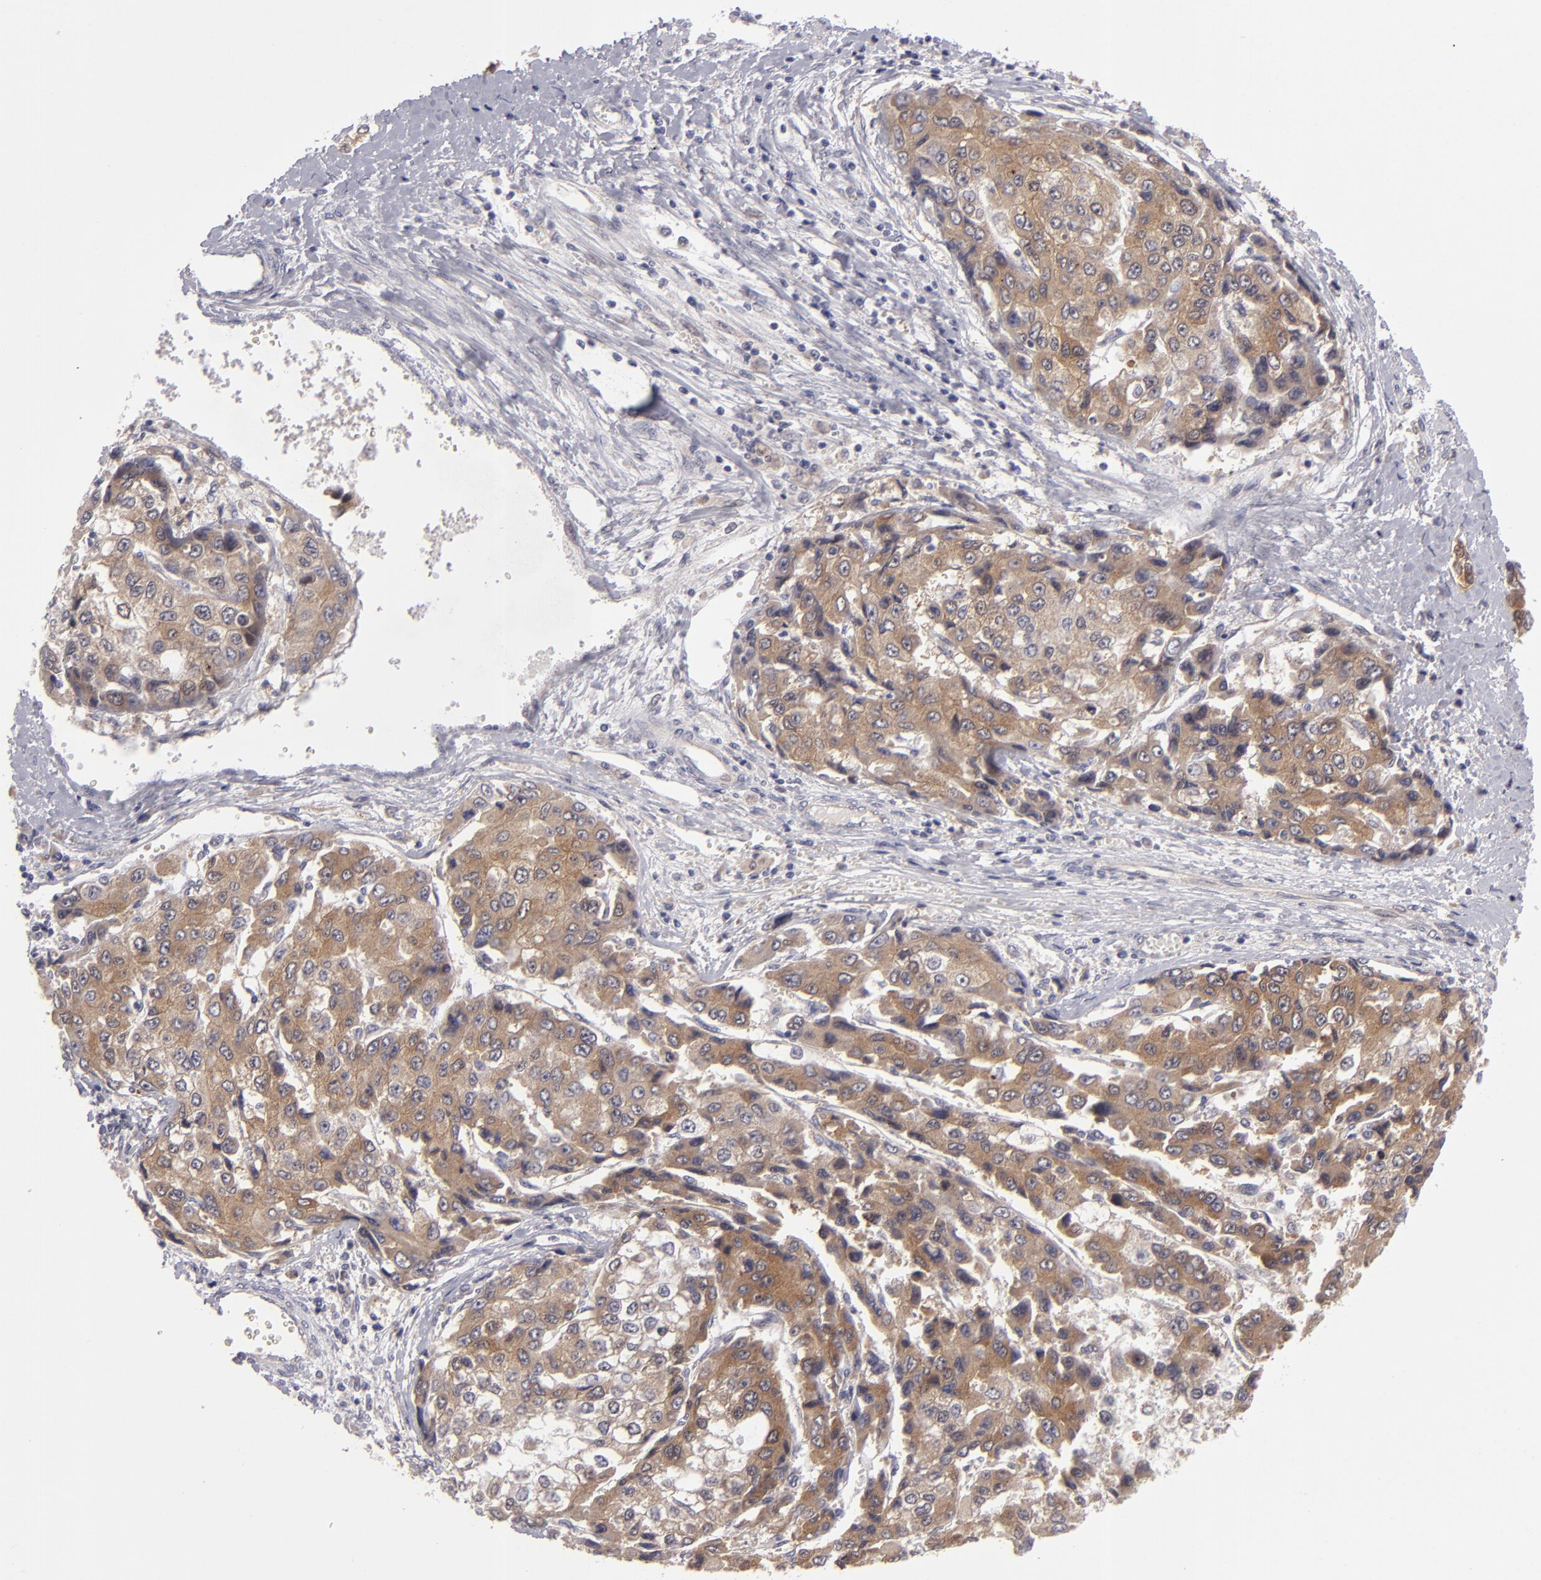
{"staining": {"intensity": "moderate", "quantity": ">75%", "location": "cytoplasmic/membranous"}, "tissue": "liver cancer", "cell_type": "Tumor cells", "image_type": "cancer", "snomed": [{"axis": "morphology", "description": "Carcinoma, Hepatocellular, NOS"}, {"axis": "topography", "description": "Liver"}], "caption": "A micrograph of liver cancer stained for a protein shows moderate cytoplasmic/membranous brown staining in tumor cells. The staining was performed using DAB, with brown indicating positive protein expression. Nuclei are stained blue with hematoxylin.", "gene": "SH2D4A", "patient": {"sex": "female", "age": 66}}